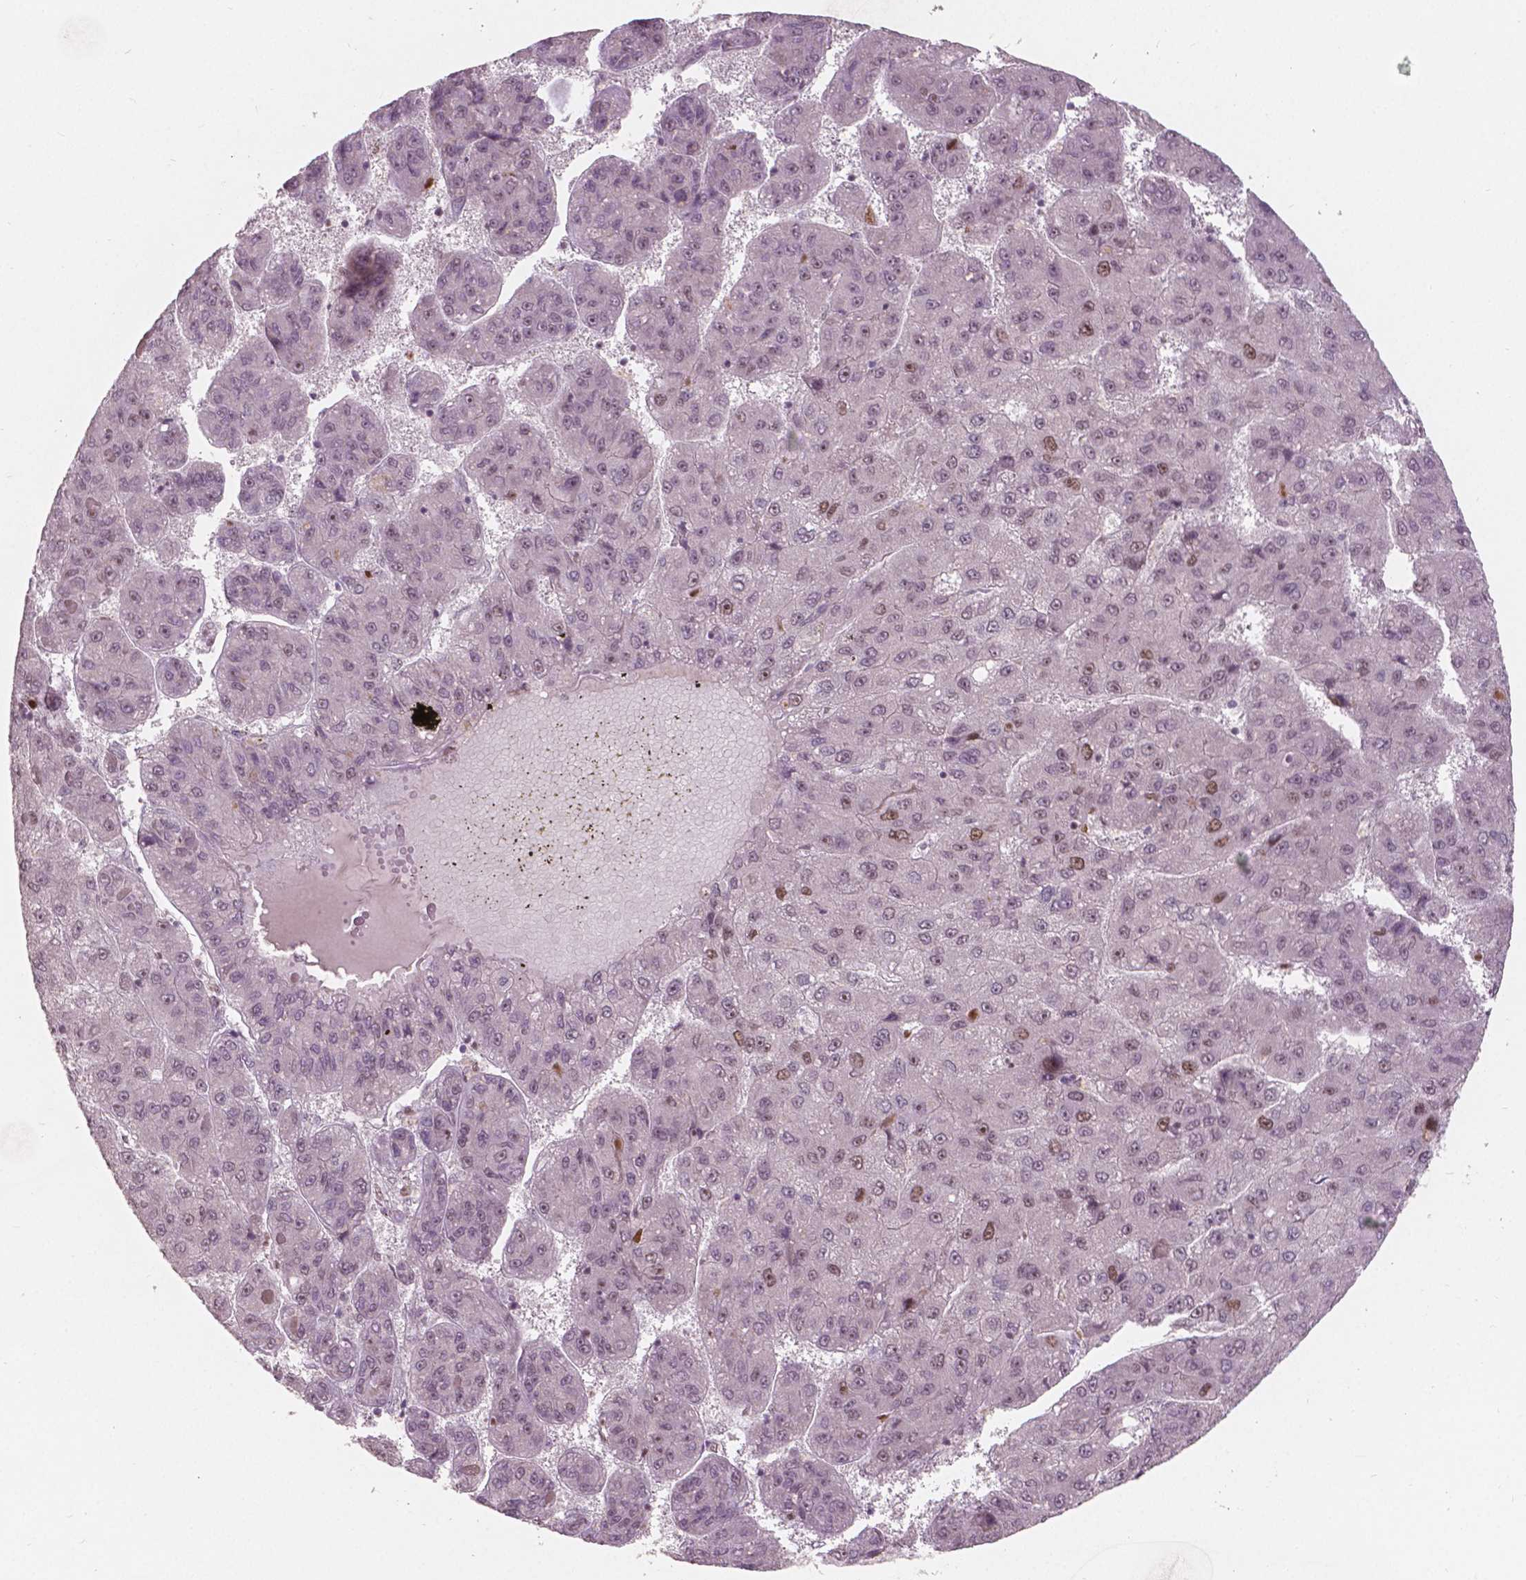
{"staining": {"intensity": "moderate", "quantity": "<25%", "location": "nuclear"}, "tissue": "liver cancer", "cell_type": "Tumor cells", "image_type": "cancer", "snomed": [{"axis": "morphology", "description": "Carcinoma, Hepatocellular, NOS"}, {"axis": "topography", "description": "Liver"}], "caption": "Human liver cancer (hepatocellular carcinoma) stained with a brown dye demonstrates moderate nuclear positive expression in about <25% of tumor cells.", "gene": "NSD2", "patient": {"sex": "female", "age": 82}}